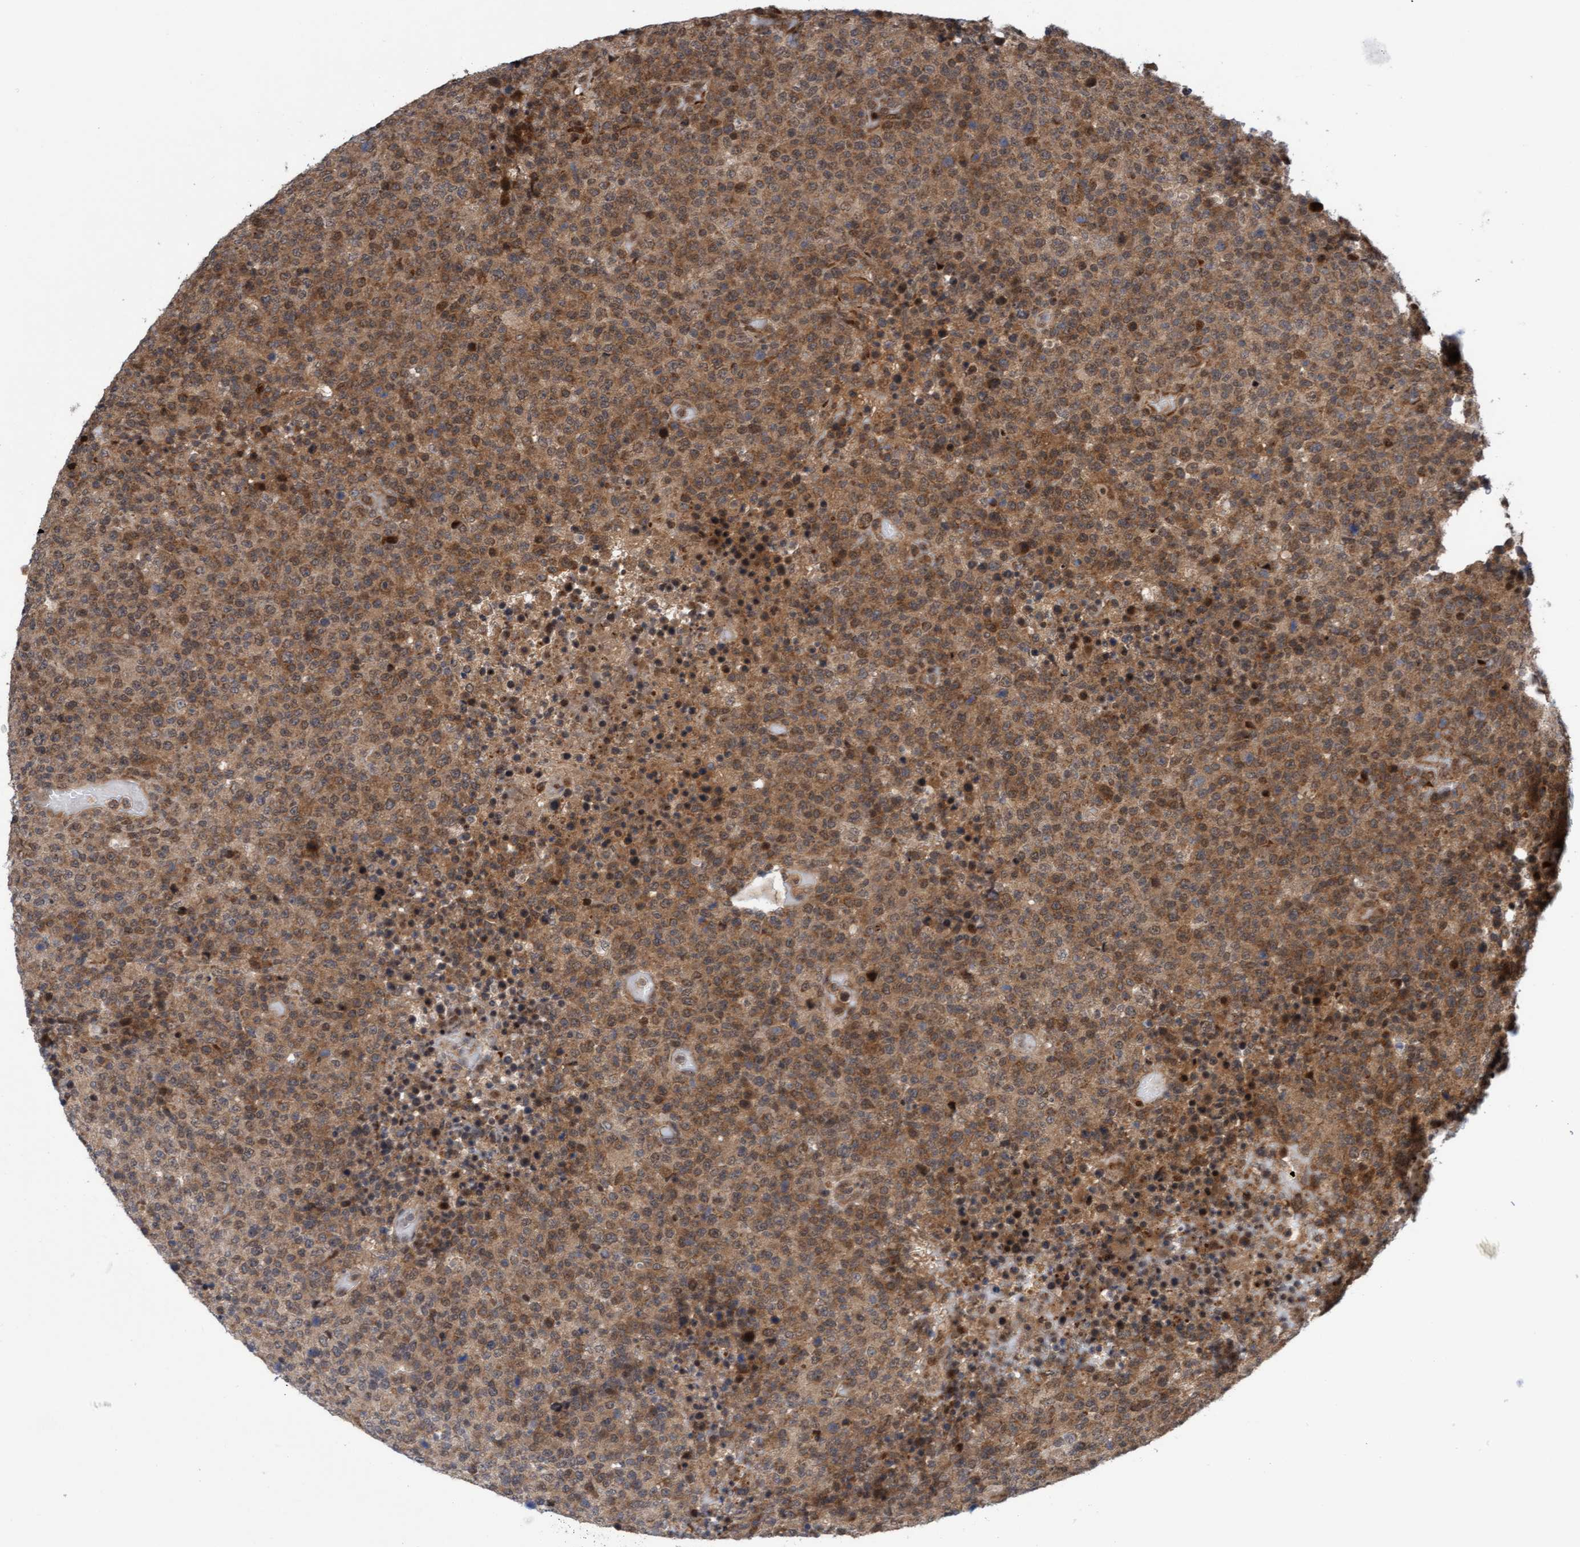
{"staining": {"intensity": "moderate", "quantity": ">75%", "location": "cytoplasmic/membranous"}, "tissue": "lymphoma", "cell_type": "Tumor cells", "image_type": "cancer", "snomed": [{"axis": "morphology", "description": "Malignant lymphoma, non-Hodgkin's type, High grade"}, {"axis": "topography", "description": "Lymph node"}], "caption": "High-grade malignant lymphoma, non-Hodgkin's type was stained to show a protein in brown. There is medium levels of moderate cytoplasmic/membranous positivity in approximately >75% of tumor cells.", "gene": "ITFG1", "patient": {"sex": "male", "age": 13}}